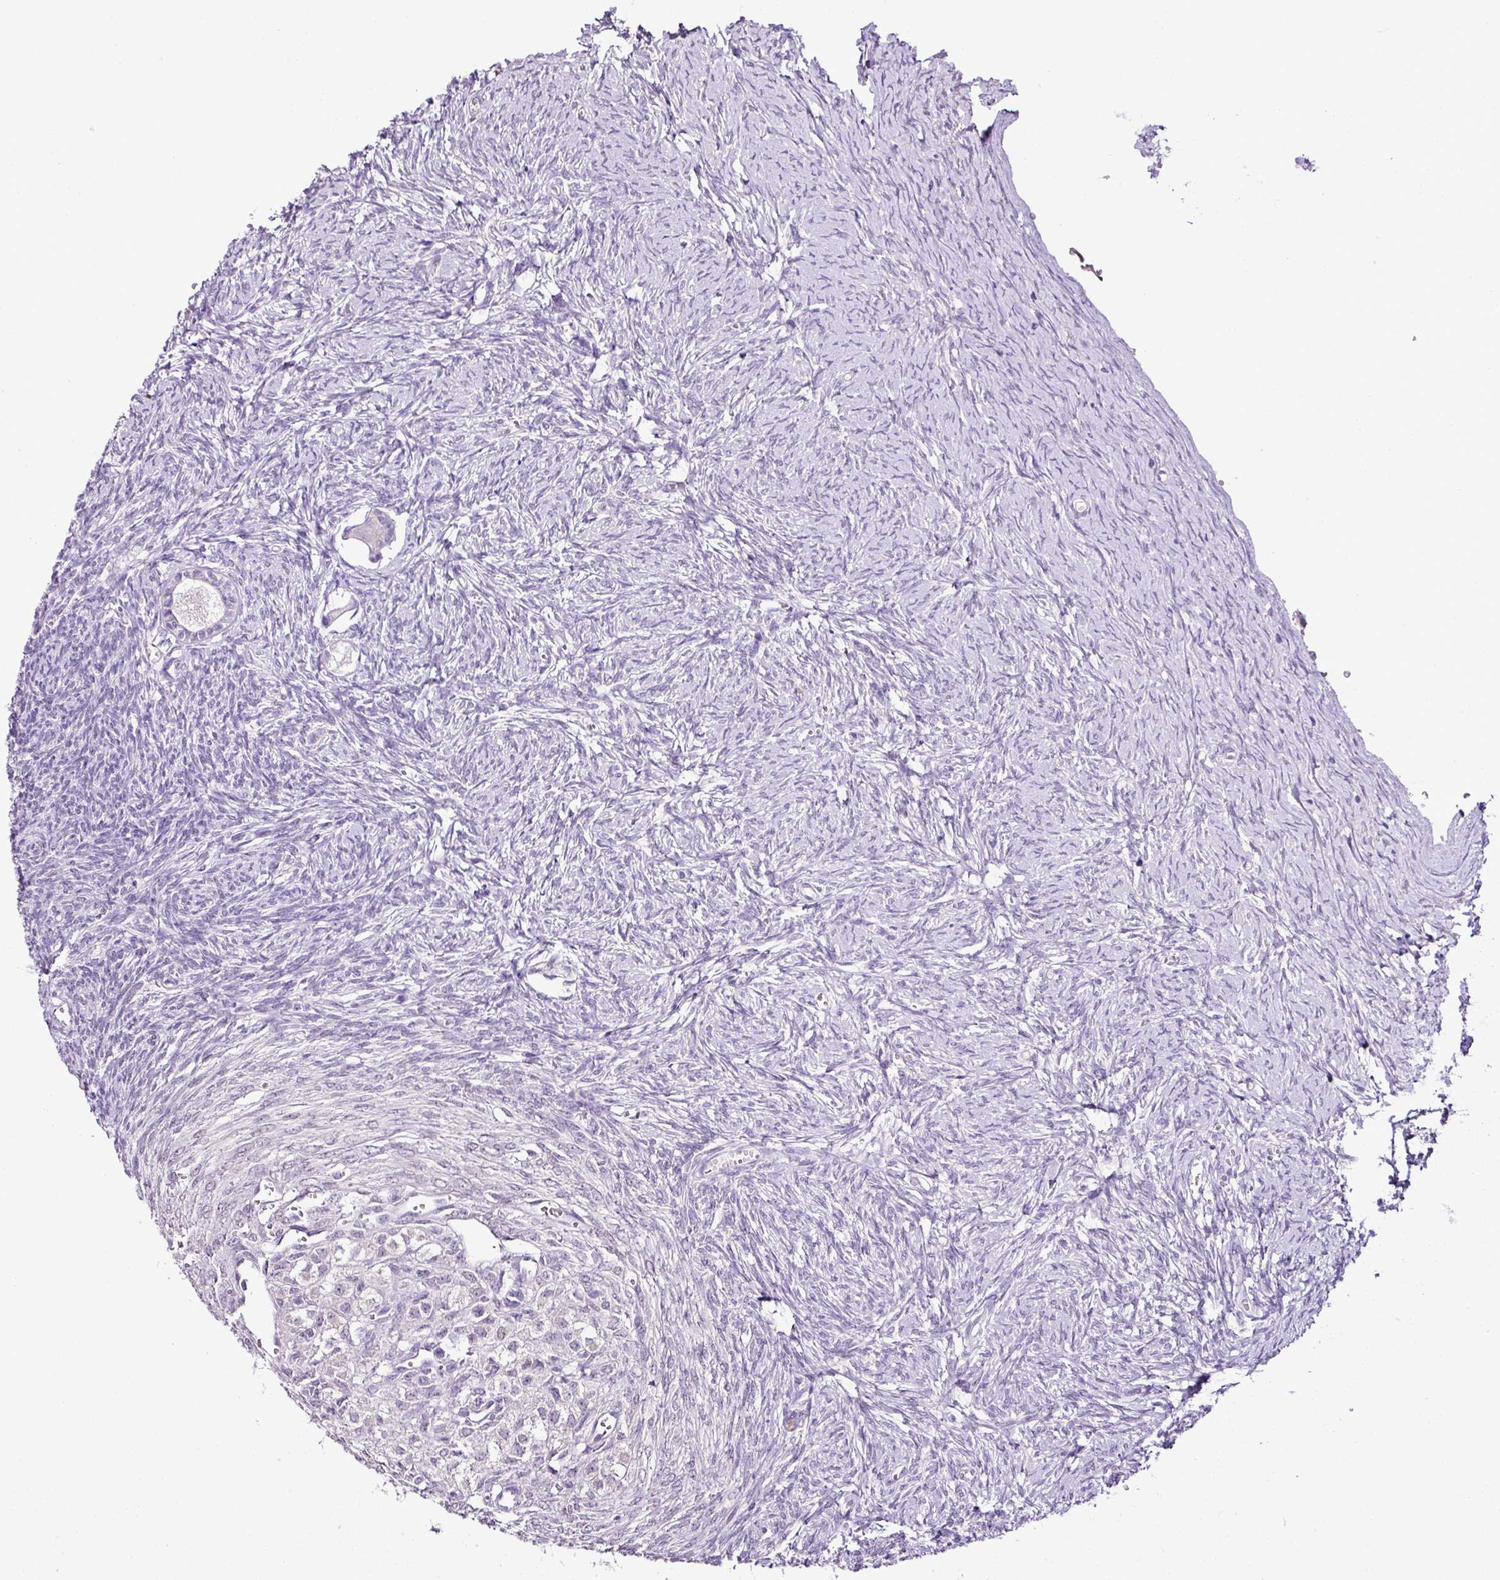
{"staining": {"intensity": "negative", "quantity": "none", "location": "none"}, "tissue": "ovary", "cell_type": "Follicle cells", "image_type": "normal", "snomed": [{"axis": "morphology", "description": "Normal tissue, NOS"}, {"axis": "topography", "description": "Ovary"}], "caption": "Immunohistochemistry (IHC) image of unremarkable human ovary stained for a protein (brown), which demonstrates no staining in follicle cells. Nuclei are stained in blue.", "gene": "ESR1", "patient": {"sex": "female", "age": 39}}